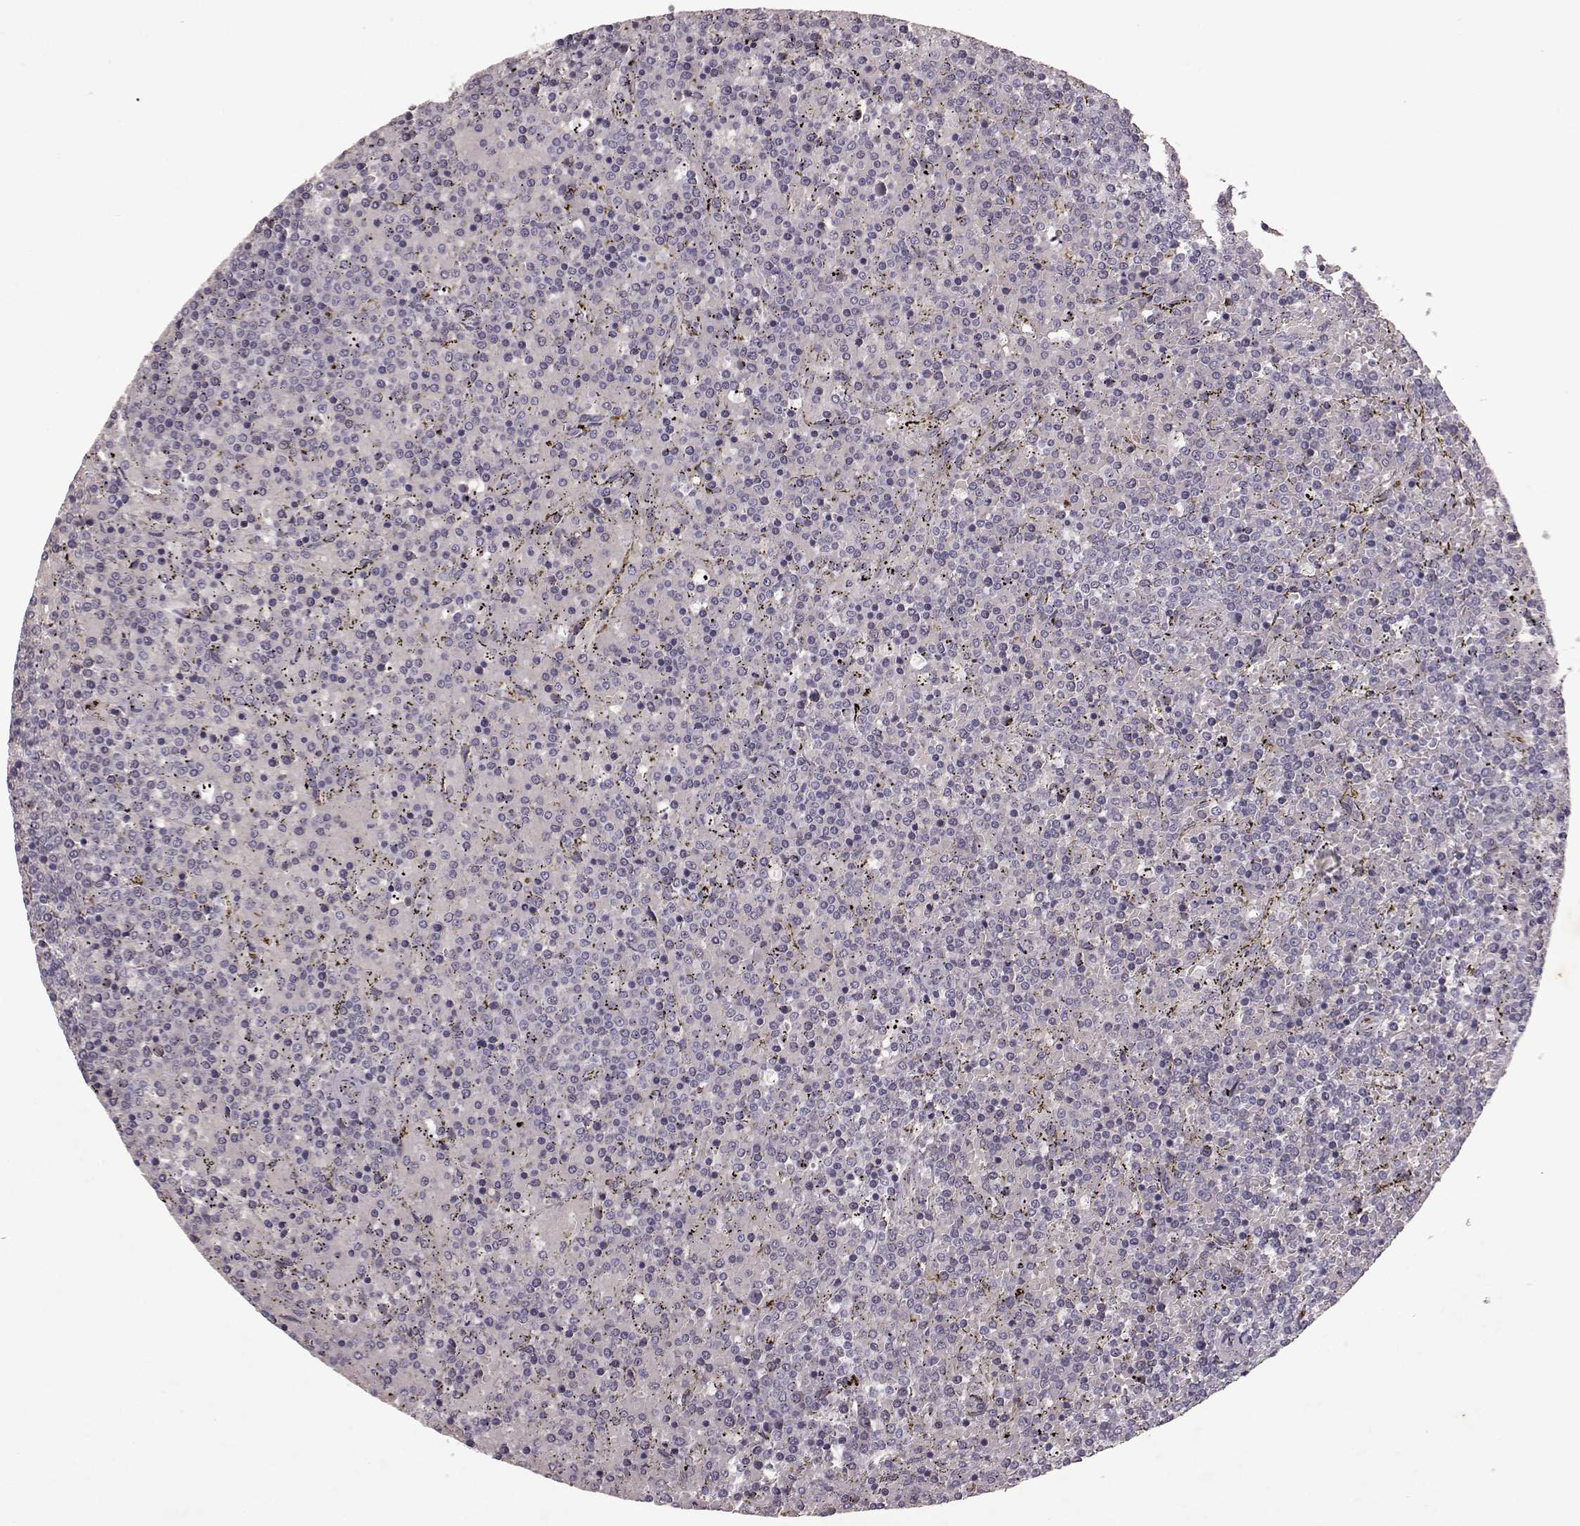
{"staining": {"intensity": "negative", "quantity": "none", "location": "none"}, "tissue": "lymphoma", "cell_type": "Tumor cells", "image_type": "cancer", "snomed": [{"axis": "morphology", "description": "Malignant lymphoma, non-Hodgkin's type, Low grade"}, {"axis": "topography", "description": "Spleen"}], "caption": "Lymphoma was stained to show a protein in brown. There is no significant positivity in tumor cells.", "gene": "FRRS1L", "patient": {"sex": "female", "age": 77}}